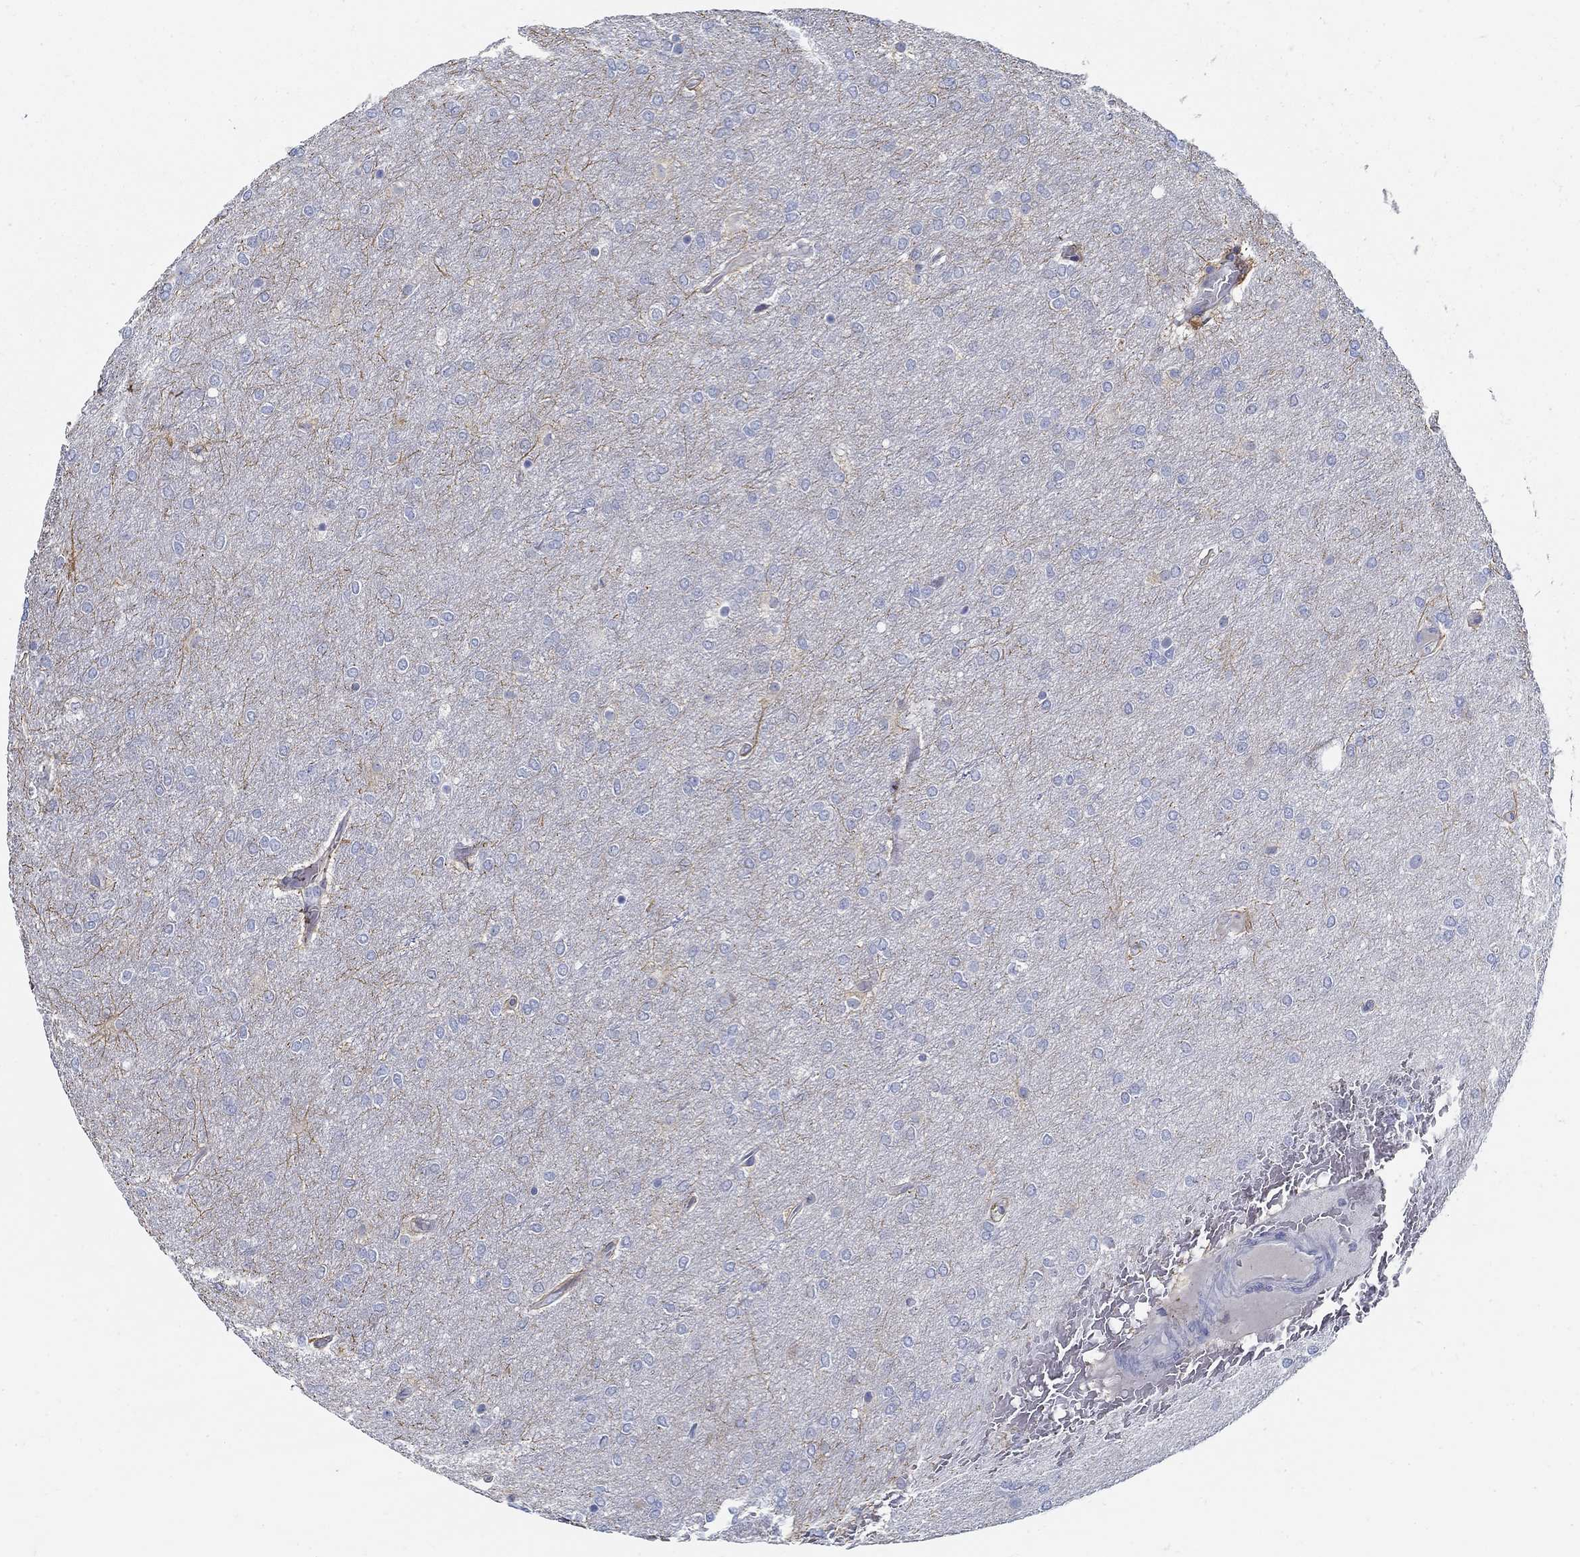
{"staining": {"intensity": "negative", "quantity": "none", "location": "none"}, "tissue": "glioma", "cell_type": "Tumor cells", "image_type": "cancer", "snomed": [{"axis": "morphology", "description": "Glioma, malignant, High grade"}, {"axis": "topography", "description": "Brain"}], "caption": "Tumor cells are negative for protein expression in human glioma.", "gene": "TGFBI", "patient": {"sex": "female", "age": 61}}